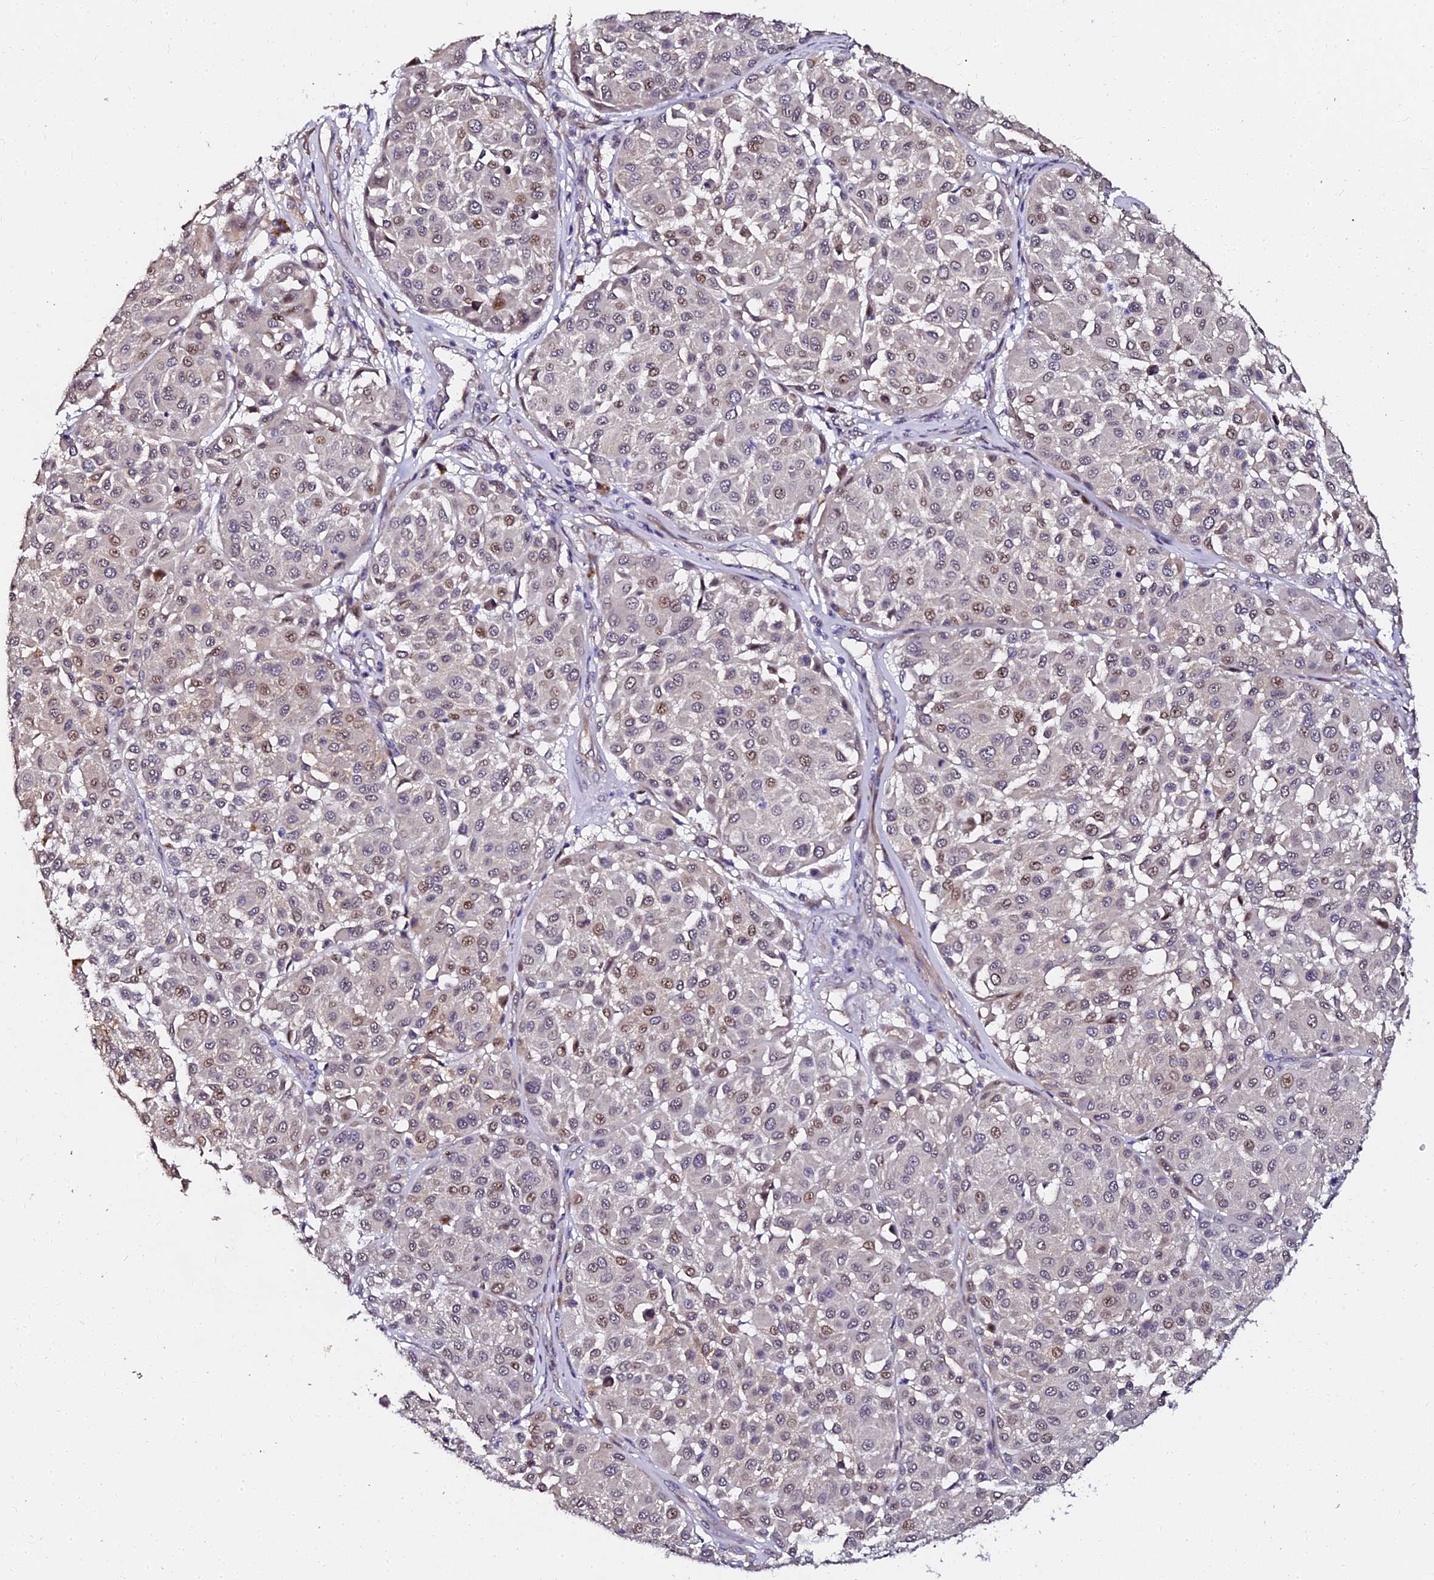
{"staining": {"intensity": "moderate", "quantity": "25%-75%", "location": "nuclear"}, "tissue": "melanoma", "cell_type": "Tumor cells", "image_type": "cancer", "snomed": [{"axis": "morphology", "description": "Malignant melanoma, Metastatic site"}, {"axis": "topography", "description": "Soft tissue"}], "caption": "Approximately 25%-75% of tumor cells in human melanoma reveal moderate nuclear protein expression as visualized by brown immunohistochemical staining.", "gene": "GPN3", "patient": {"sex": "male", "age": 41}}